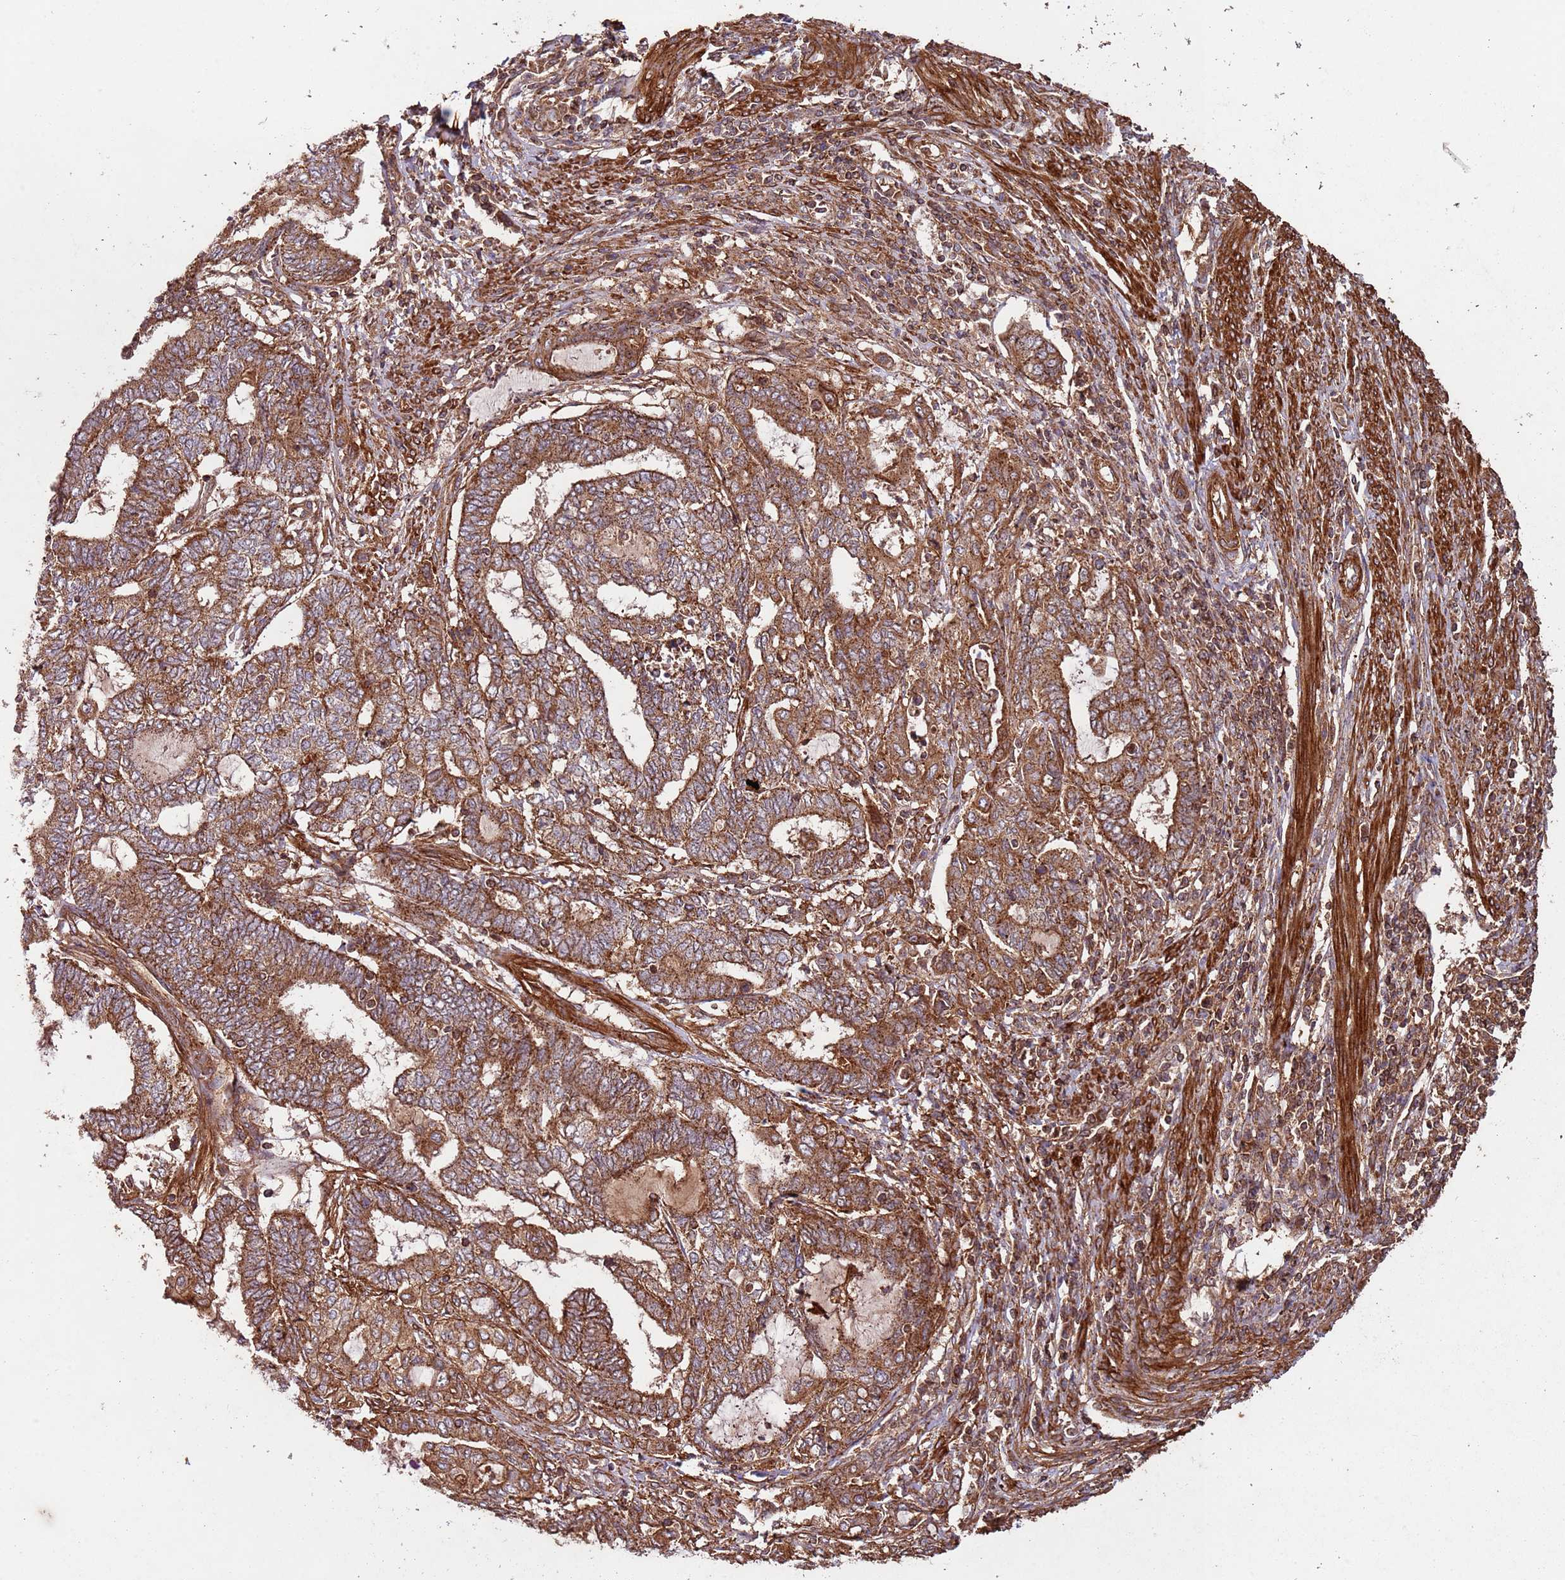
{"staining": {"intensity": "strong", "quantity": ">75%", "location": "cytoplasmic/membranous"}, "tissue": "endometrial cancer", "cell_type": "Tumor cells", "image_type": "cancer", "snomed": [{"axis": "morphology", "description": "Adenocarcinoma, NOS"}, {"axis": "topography", "description": "Uterus"}, {"axis": "topography", "description": "Endometrium"}], "caption": "Brown immunohistochemical staining in endometrial cancer (adenocarcinoma) displays strong cytoplasmic/membranous expression in about >75% of tumor cells. The protein of interest is shown in brown color, while the nuclei are stained blue.", "gene": "FAM186A", "patient": {"sex": "female", "age": 70}}